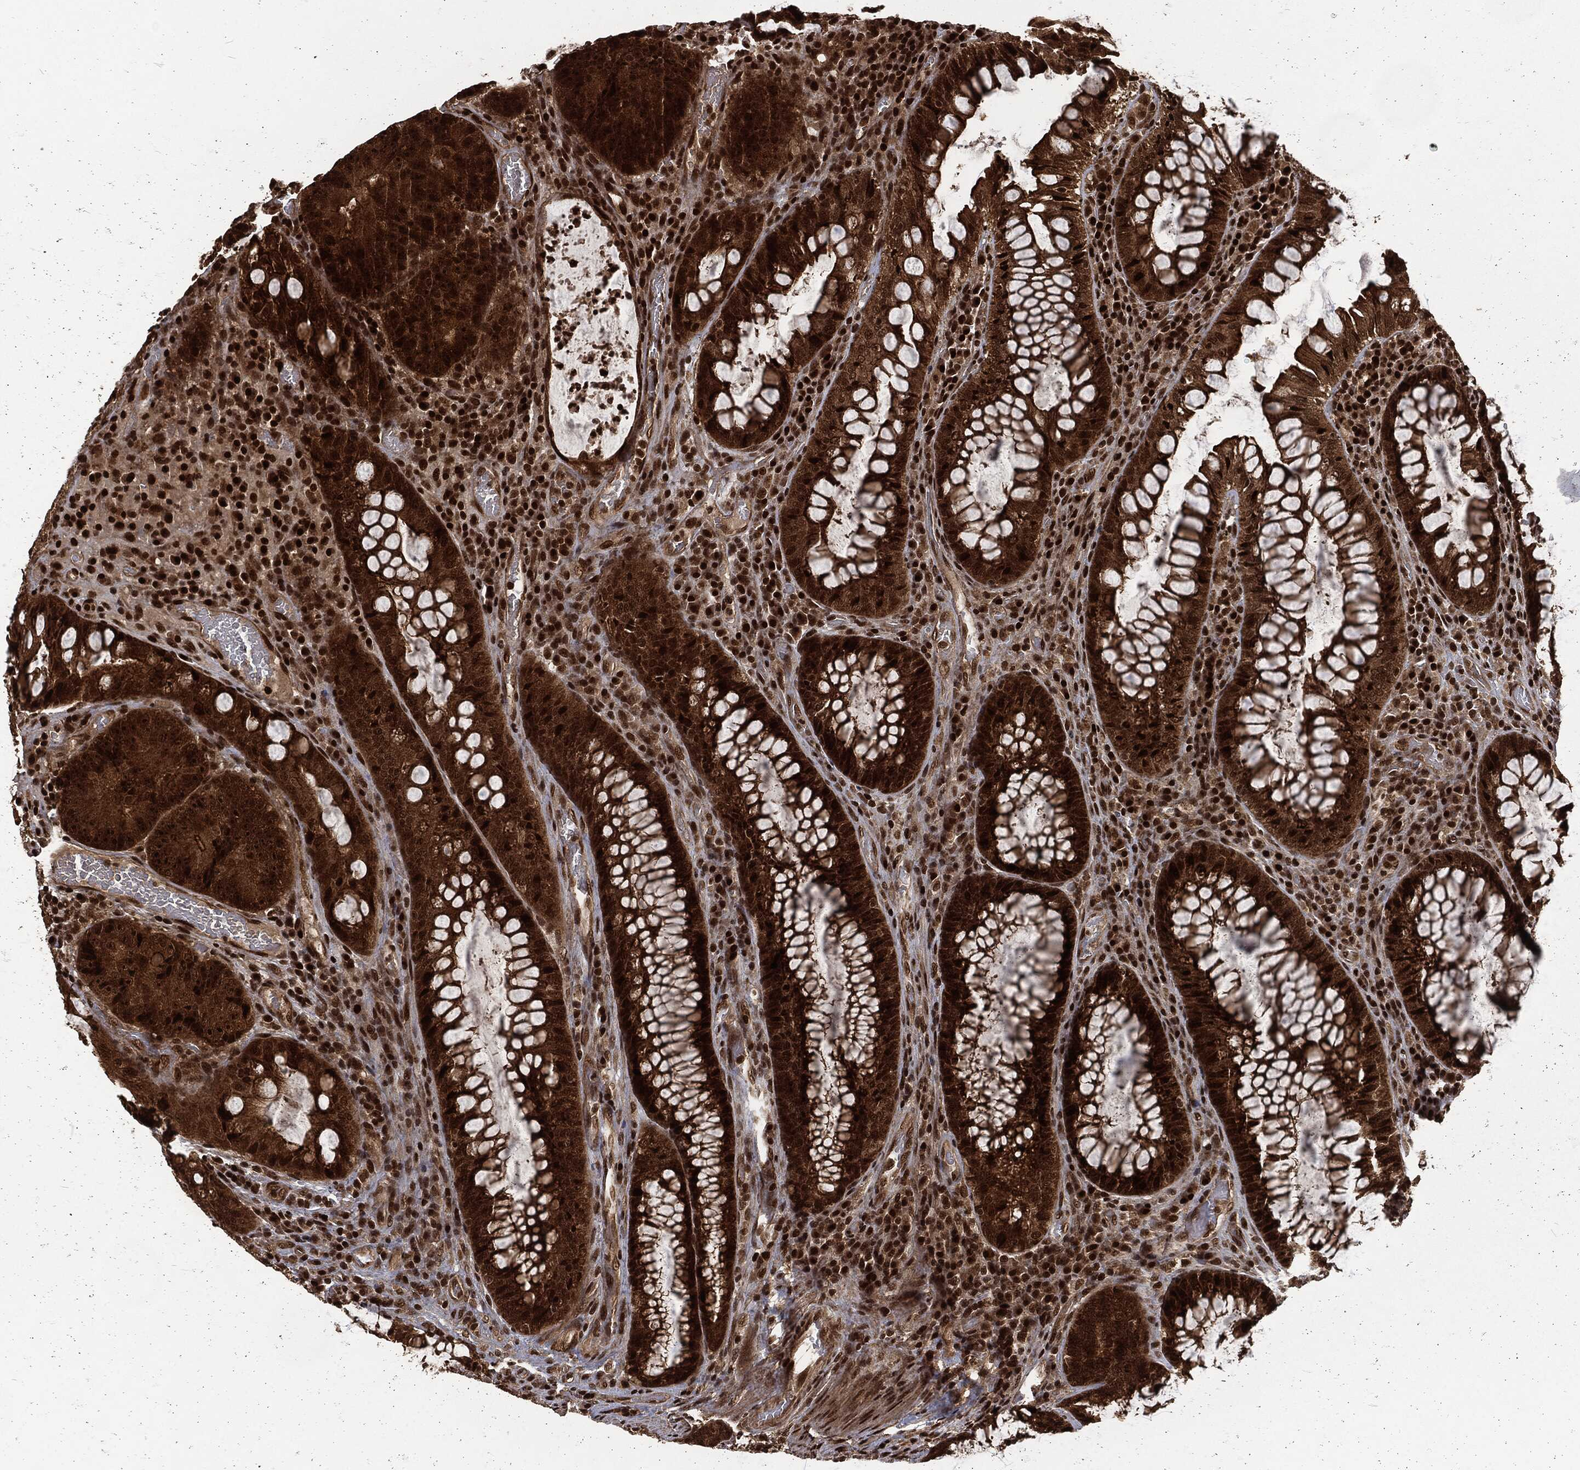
{"staining": {"intensity": "strong", "quantity": ">75%", "location": "cytoplasmic/membranous,nuclear"}, "tissue": "colorectal cancer", "cell_type": "Tumor cells", "image_type": "cancer", "snomed": [{"axis": "morphology", "description": "Adenocarcinoma, NOS"}, {"axis": "topography", "description": "Colon"}], "caption": "This is a photomicrograph of immunohistochemistry staining of adenocarcinoma (colorectal), which shows strong positivity in the cytoplasmic/membranous and nuclear of tumor cells.", "gene": "NGRN", "patient": {"sex": "female", "age": 86}}